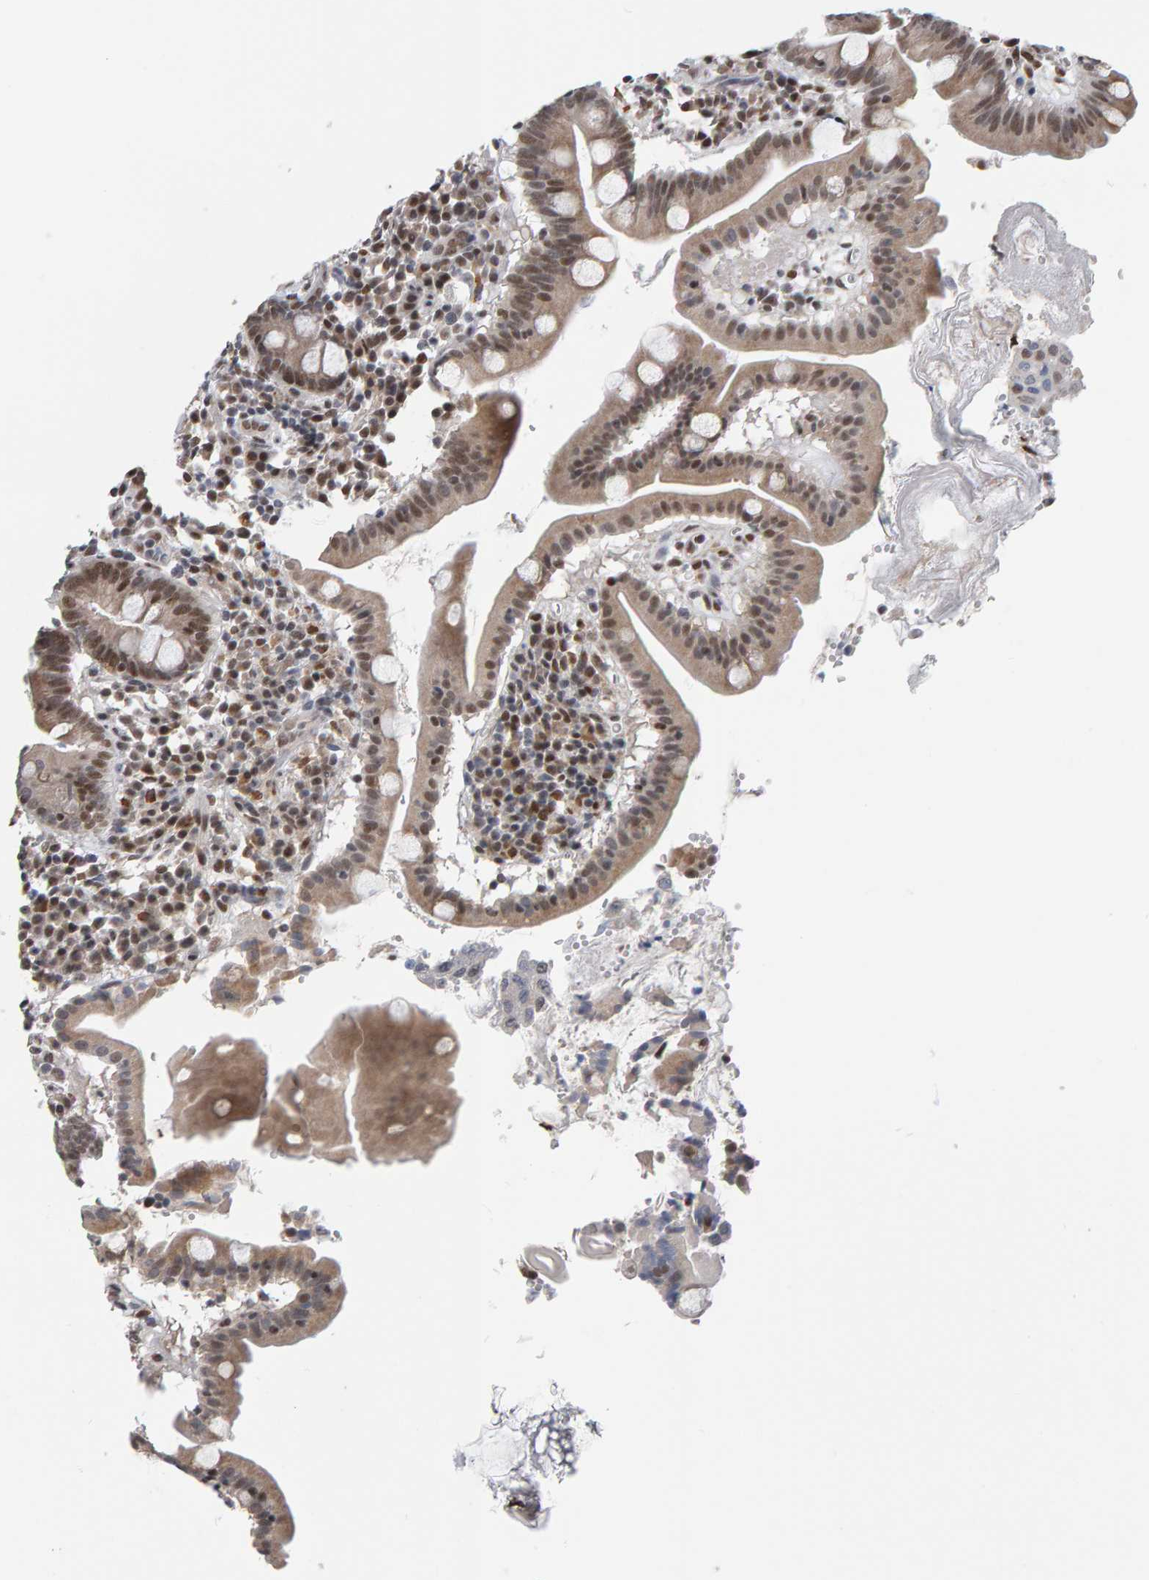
{"staining": {"intensity": "moderate", "quantity": "25%-75%", "location": "cytoplasmic/membranous,nuclear"}, "tissue": "duodenum", "cell_type": "Glandular cells", "image_type": "normal", "snomed": [{"axis": "morphology", "description": "Normal tissue, NOS"}, {"axis": "topography", "description": "Duodenum"}], "caption": "This micrograph reveals immunohistochemistry staining of normal human duodenum, with medium moderate cytoplasmic/membranous,nuclear expression in approximately 25%-75% of glandular cells.", "gene": "ATF7IP", "patient": {"sex": "male", "age": 50}}